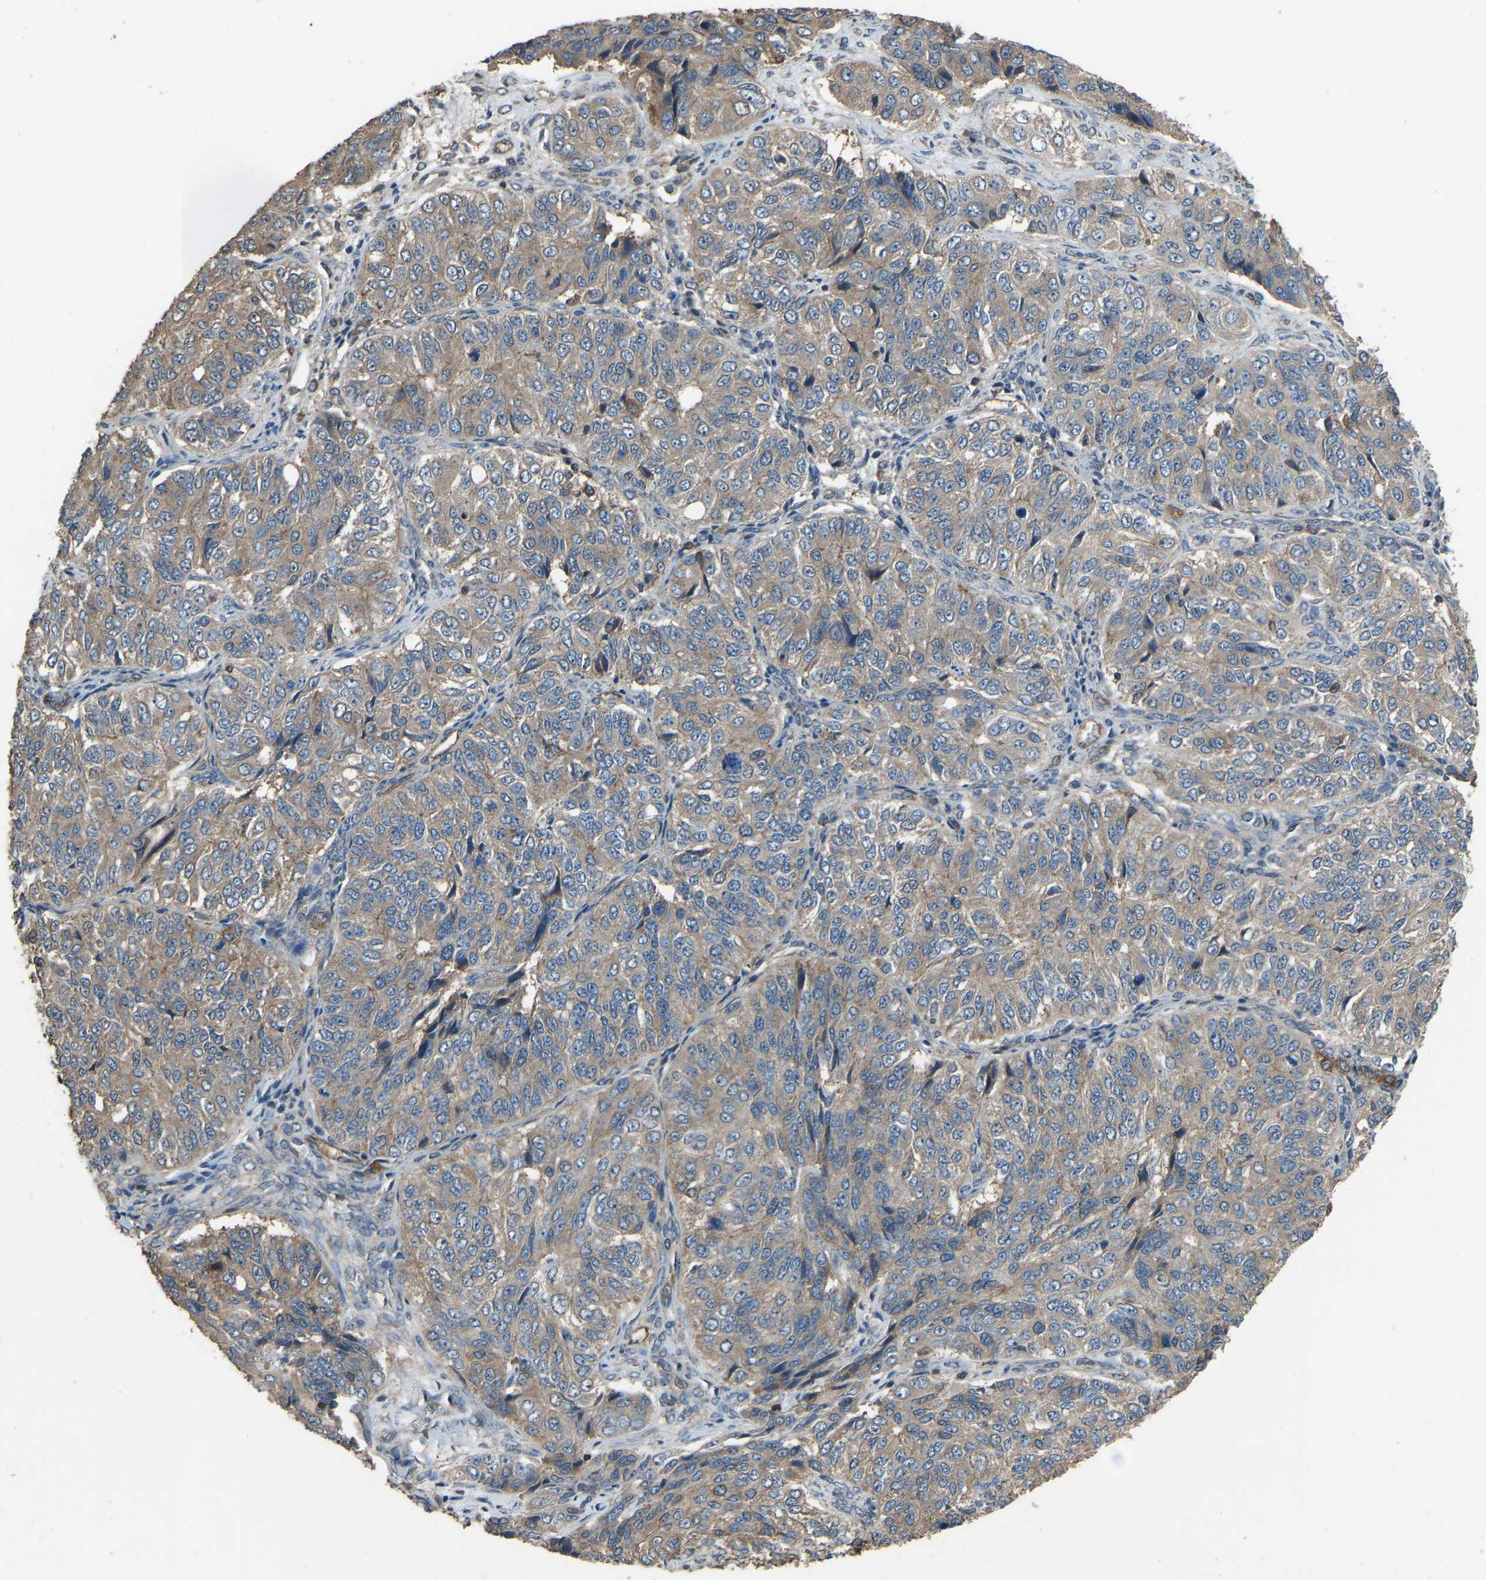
{"staining": {"intensity": "weak", "quantity": ">75%", "location": "cytoplasmic/membranous"}, "tissue": "ovarian cancer", "cell_type": "Tumor cells", "image_type": "cancer", "snomed": [{"axis": "morphology", "description": "Carcinoma, endometroid"}, {"axis": "topography", "description": "Ovary"}], "caption": "This is an image of IHC staining of ovarian cancer, which shows weak expression in the cytoplasmic/membranous of tumor cells.", "gene": "SLC4A2", "patient": {"sex": "female", "age": 51}}